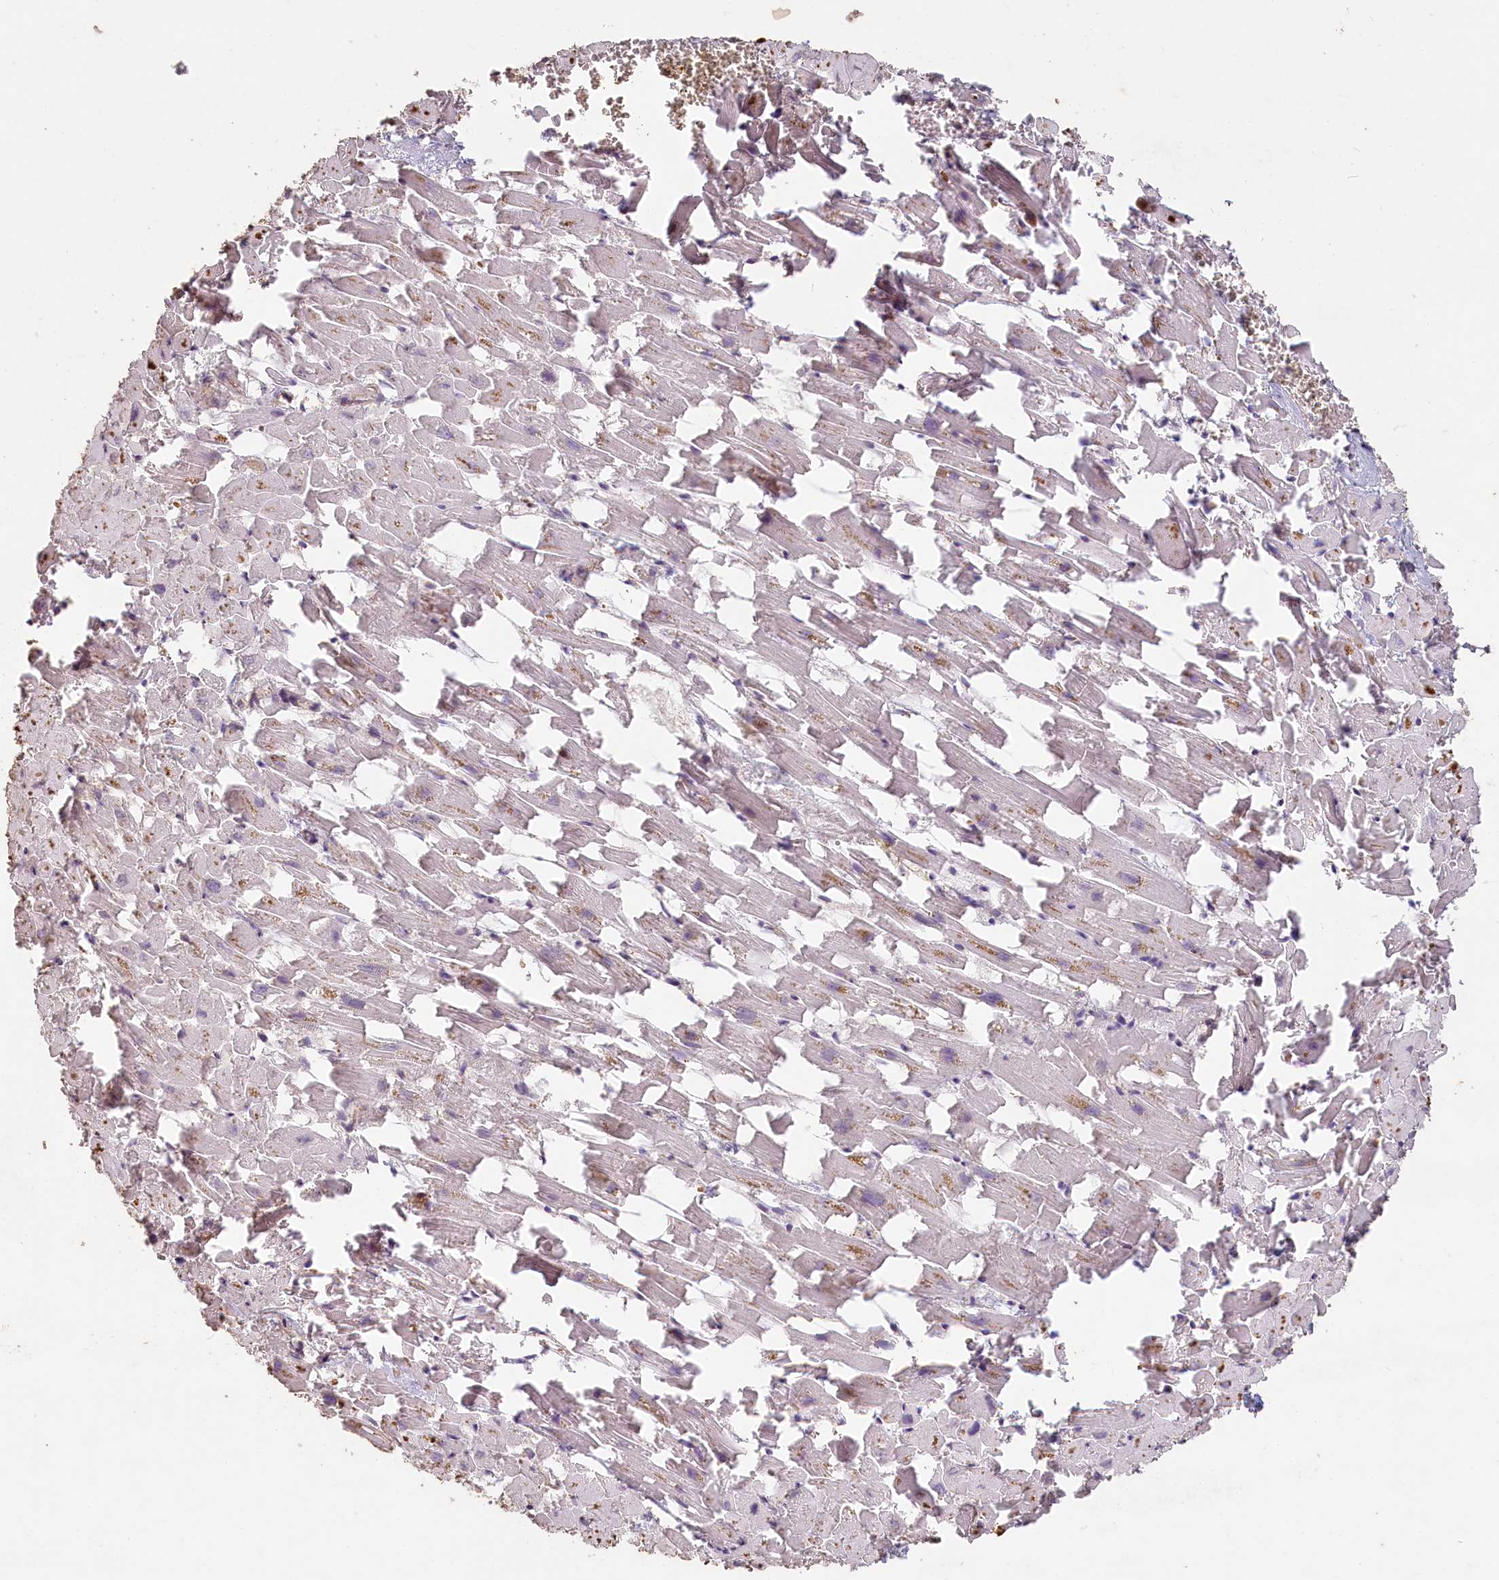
{"staining": {"intensity": "negative", "quantity": "none", "location": "none"}, "tissue": "heart muscle", "cell_type": "Cardiomyocytes", "image_type": "normal", "snomed": [{"axis": "morphology", "description": "Normal tissue, NOS"}, {"axis": "topography", "description": "Heart"}], "caption": "High magnification brightfield microscopy of benign heart muscle stained with DAB (3,3'-diaminobenzidine) (brown) and counterstained with hematoxylin (blue): cardiomyocytes show no significant expression. (DAB (3,3'-diaminobenzidine) immunohistochemistry visualized using brightfield microscopy, high magnification).", "gene": "MADD", "patient": {"sex": "female", "age": 64}}